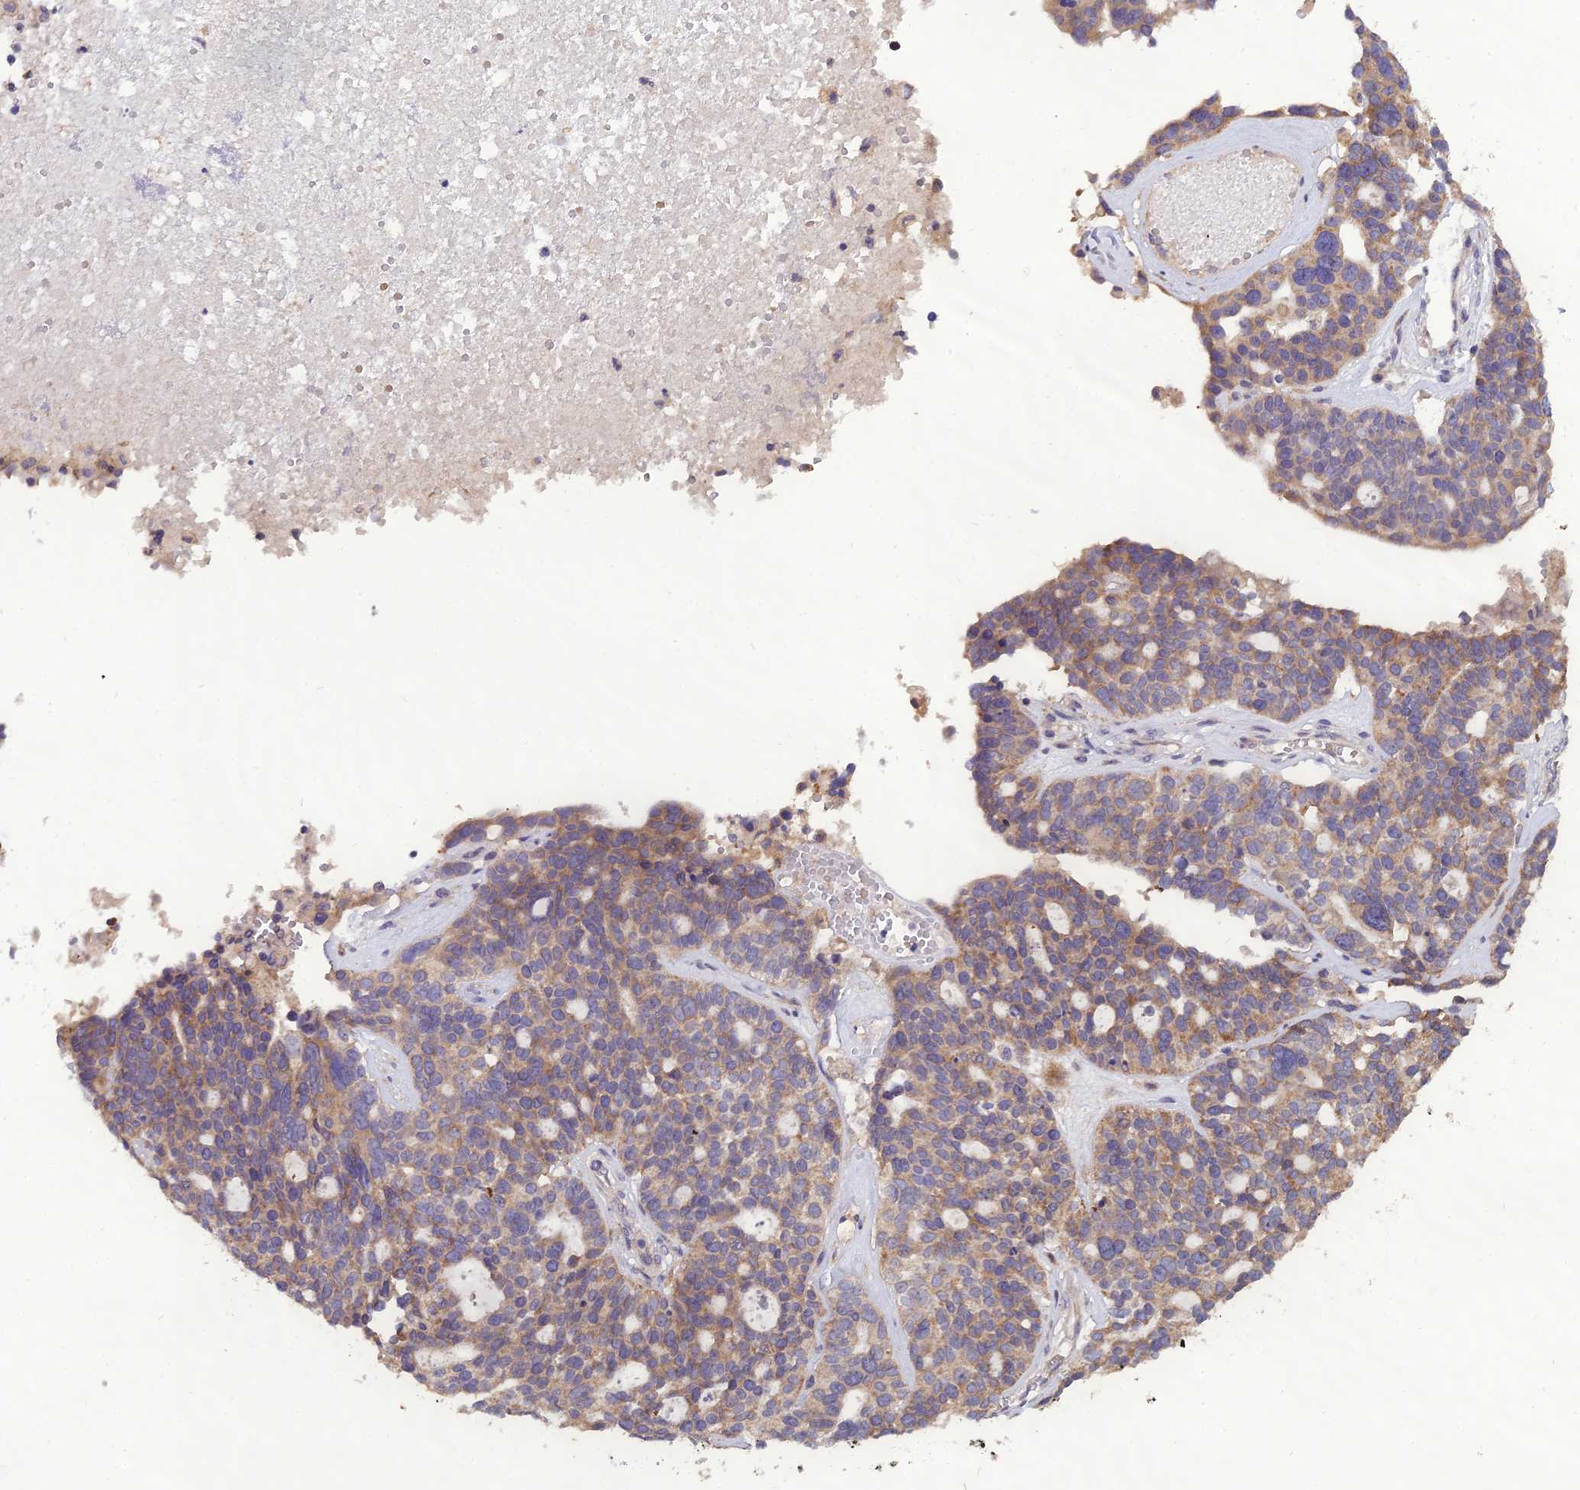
{"staining": {"intensity": "moderate", "quantity": "25%-75%", "location": "cytoplasmic/membranous"}, "tissue": "ovarian cancer", "cell_type": "Tumor cells", "image_type": "cancer", "snomed": [{"axis": "morphology", "description": "Cystadenocarcinoma, serous, NOS"}, {"axis": "topography", "description": "Ovary"}], "caption": "This photomicrograph exhibits immunohistochemistry (IHC) staining of ovarian cancer, with medium moderate cytoplasmic/membranous expression in about 25%-75% of tumor cells.", "gene": "CENPL", "patient": {"sex": "female", "age": 59}}